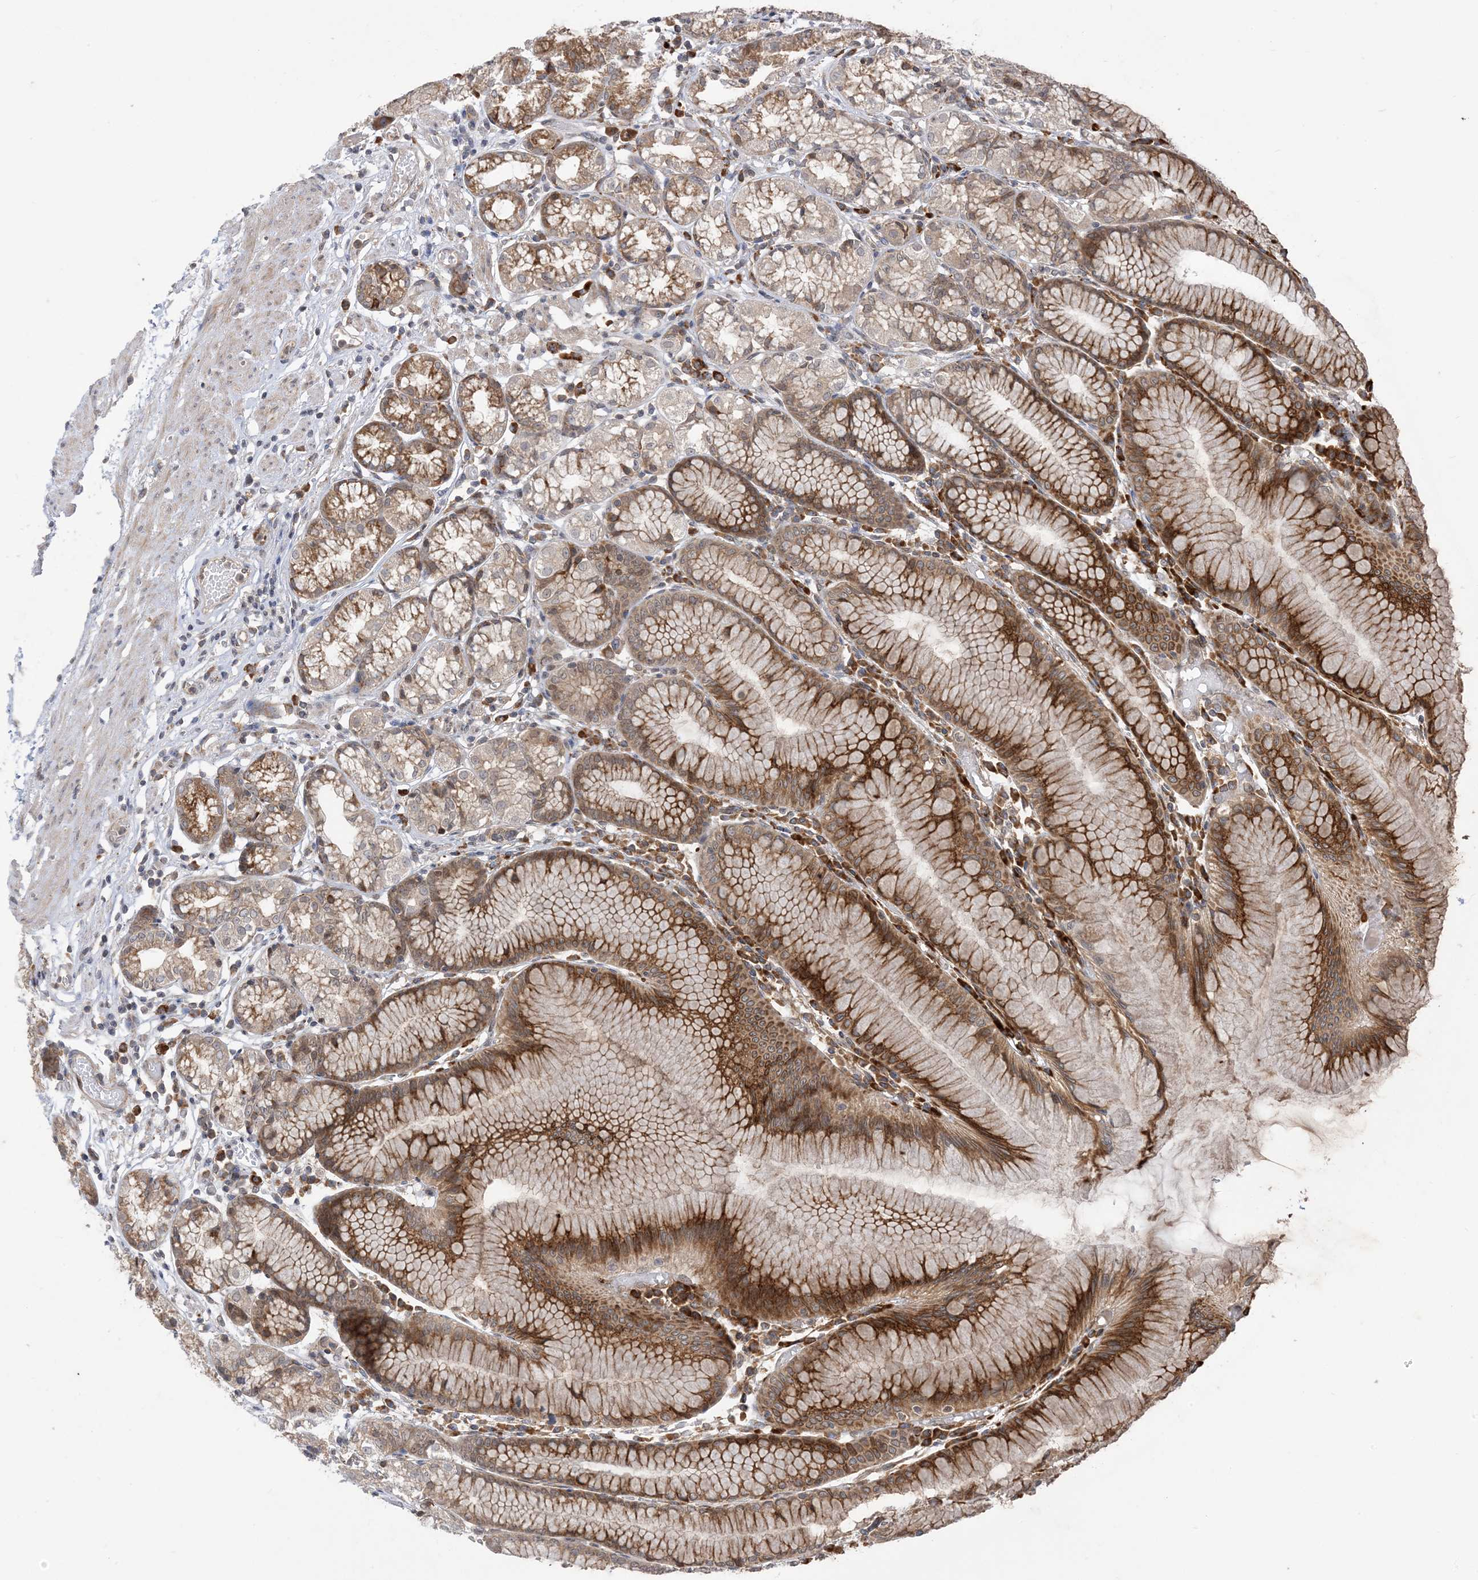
{"staining": {"intensity": "moderate", "quantity": ">75%", "location": "cytoplasmic/membranous"}, "tissue": "stomach", "cell_type": "Glandular cells", "image_type": "normal", "snomed": [{"axis": "morphology", "description": "Normal tissue, NOS"}, {"axis": "topography", "description": "Stomach"}], "caption": "Protein staining exhibits moderate cytoplasmic/membranous expression in about >75% of glandular cells in normal stomach.", "gene": "METTL21A", "patient": {"sex": "female", "age": 57}}